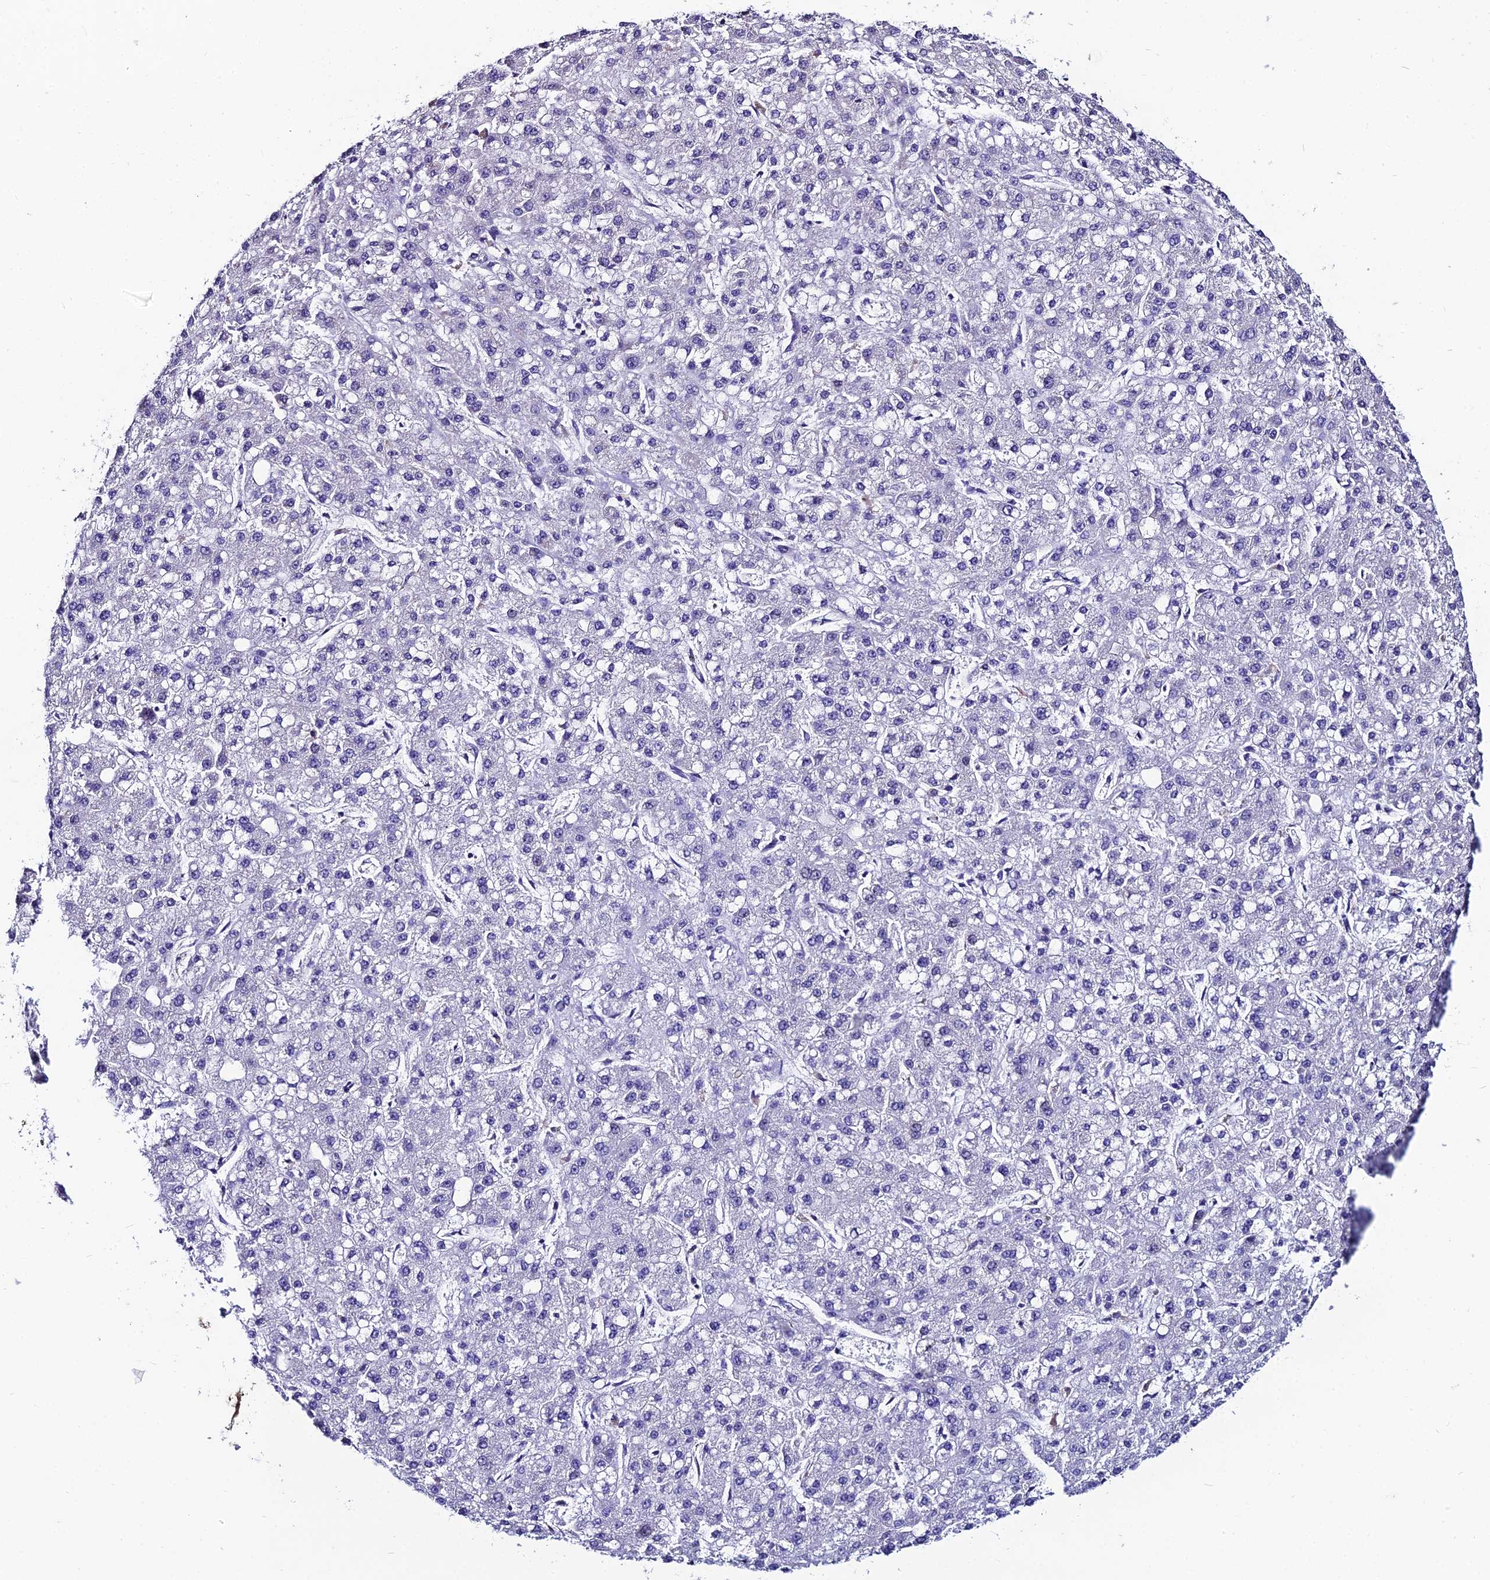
{"staining": {"intensity": "negative", "quantity": "none", "location": "none"}, "tissue": "liver cancer", "cell_type": "Tumor cells", "image_type": "cancer", "snomed": [{"axis": "morphology", "description": "Carcinoma, Hepatocellular, NOS"}, {"axis": "topography", "description": "Liver"}], "caption": "Protein analysis of liver hepatocellular carcinoma exhibits no significant staining in tumor cells.", "gene": "LGALS7", "patient": {"sex": "male", "age": 67}}